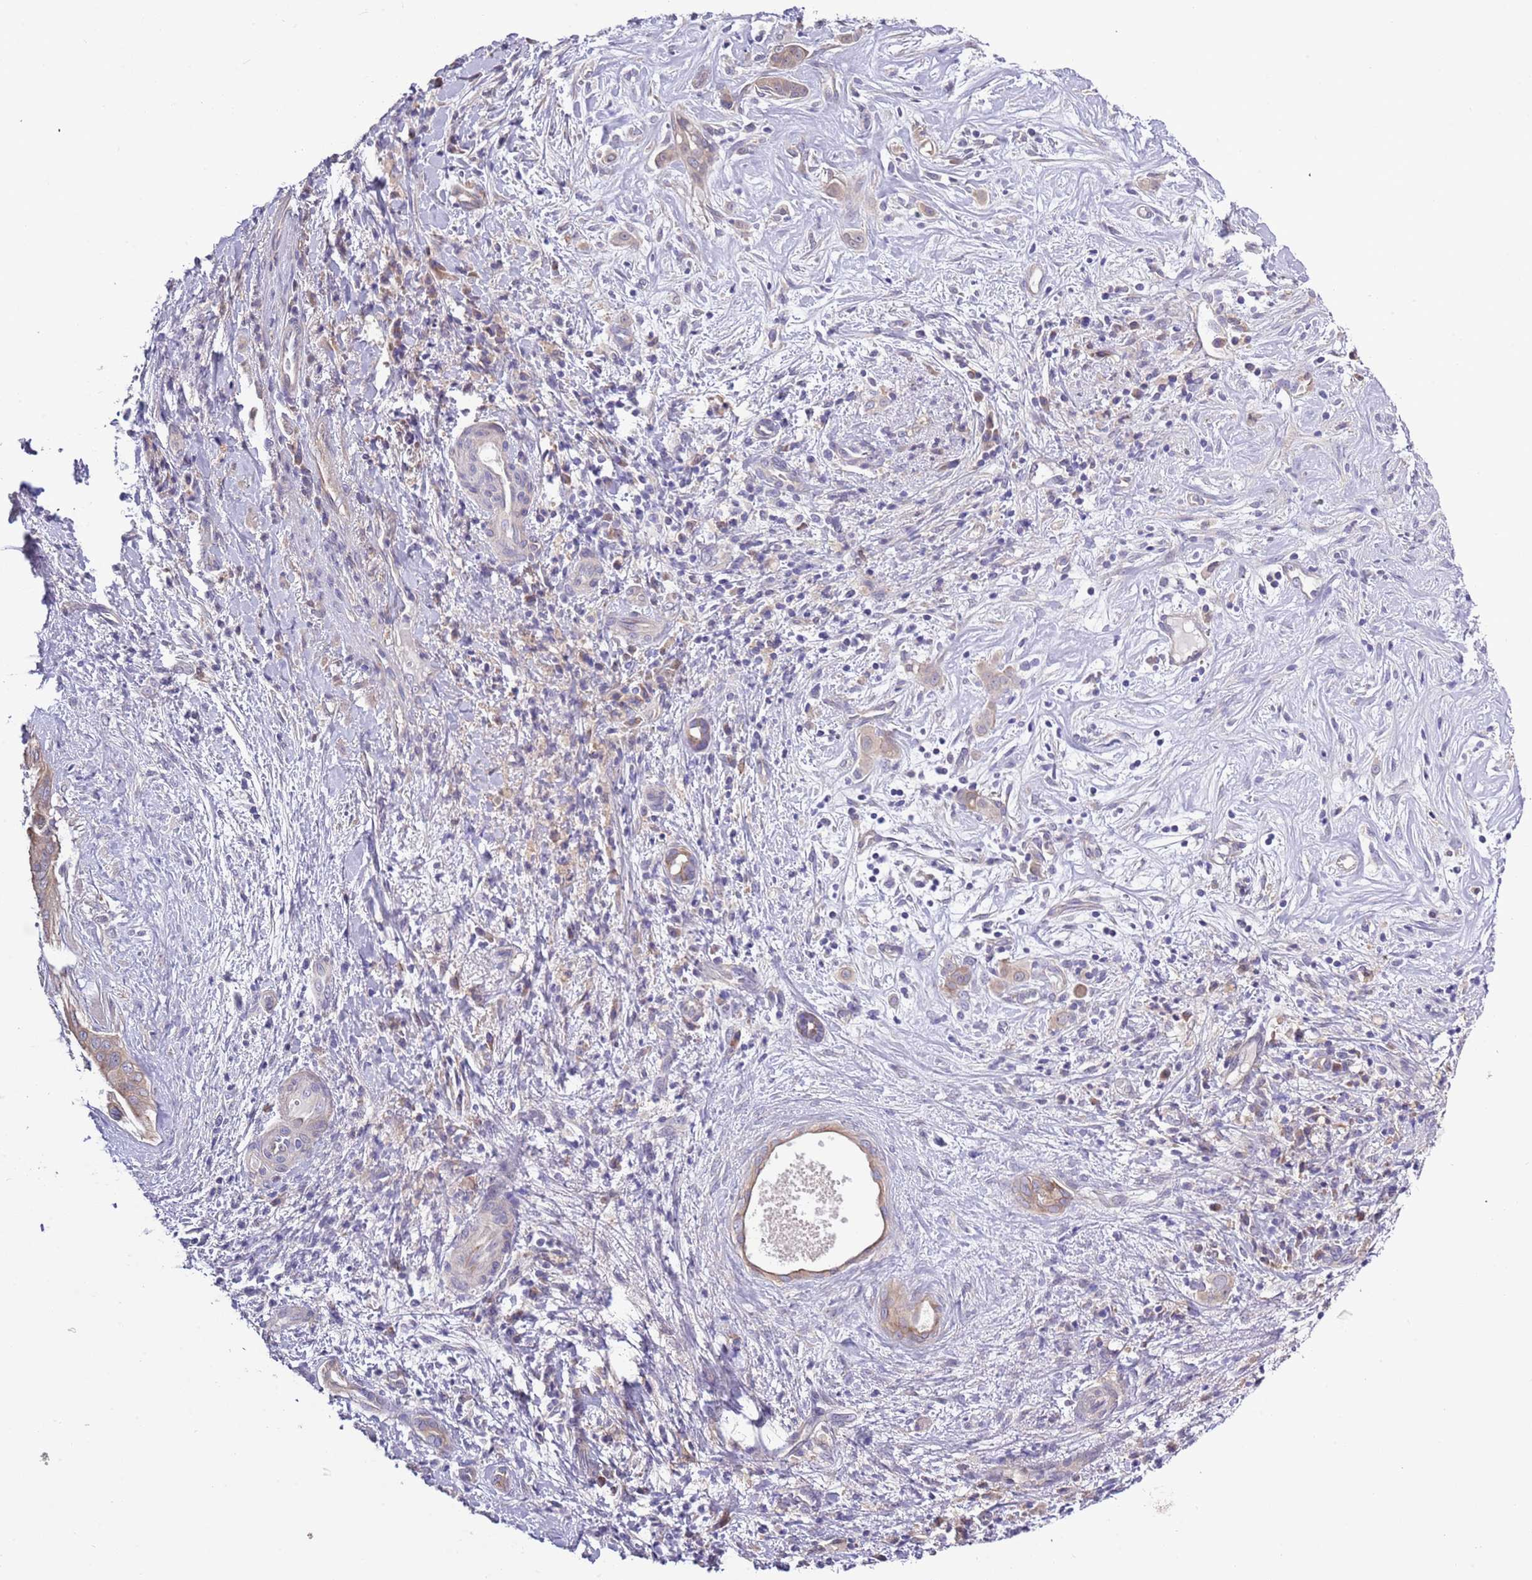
{"staining": {"intensity": "weak", "quantity": "25%-75%", "location": "cytoplasmic/membranous"}, "tissue": "liver cancer", "cell_type": "Tumor cells", "image_type": "cancer", "snomed": [{"axis": "morphology", "description": "Cholangiocarcinoma"}, {"axis": "topography", "description": "Liver"}], "caption": "Immunohistochemical staining of liver cancer exhibits low levels of weak cytoplasmic/membranous staining in about 25%-75% of tumor cells.", "gene": "LIPJ", "patient": {"sex": "male", "age": 67}}